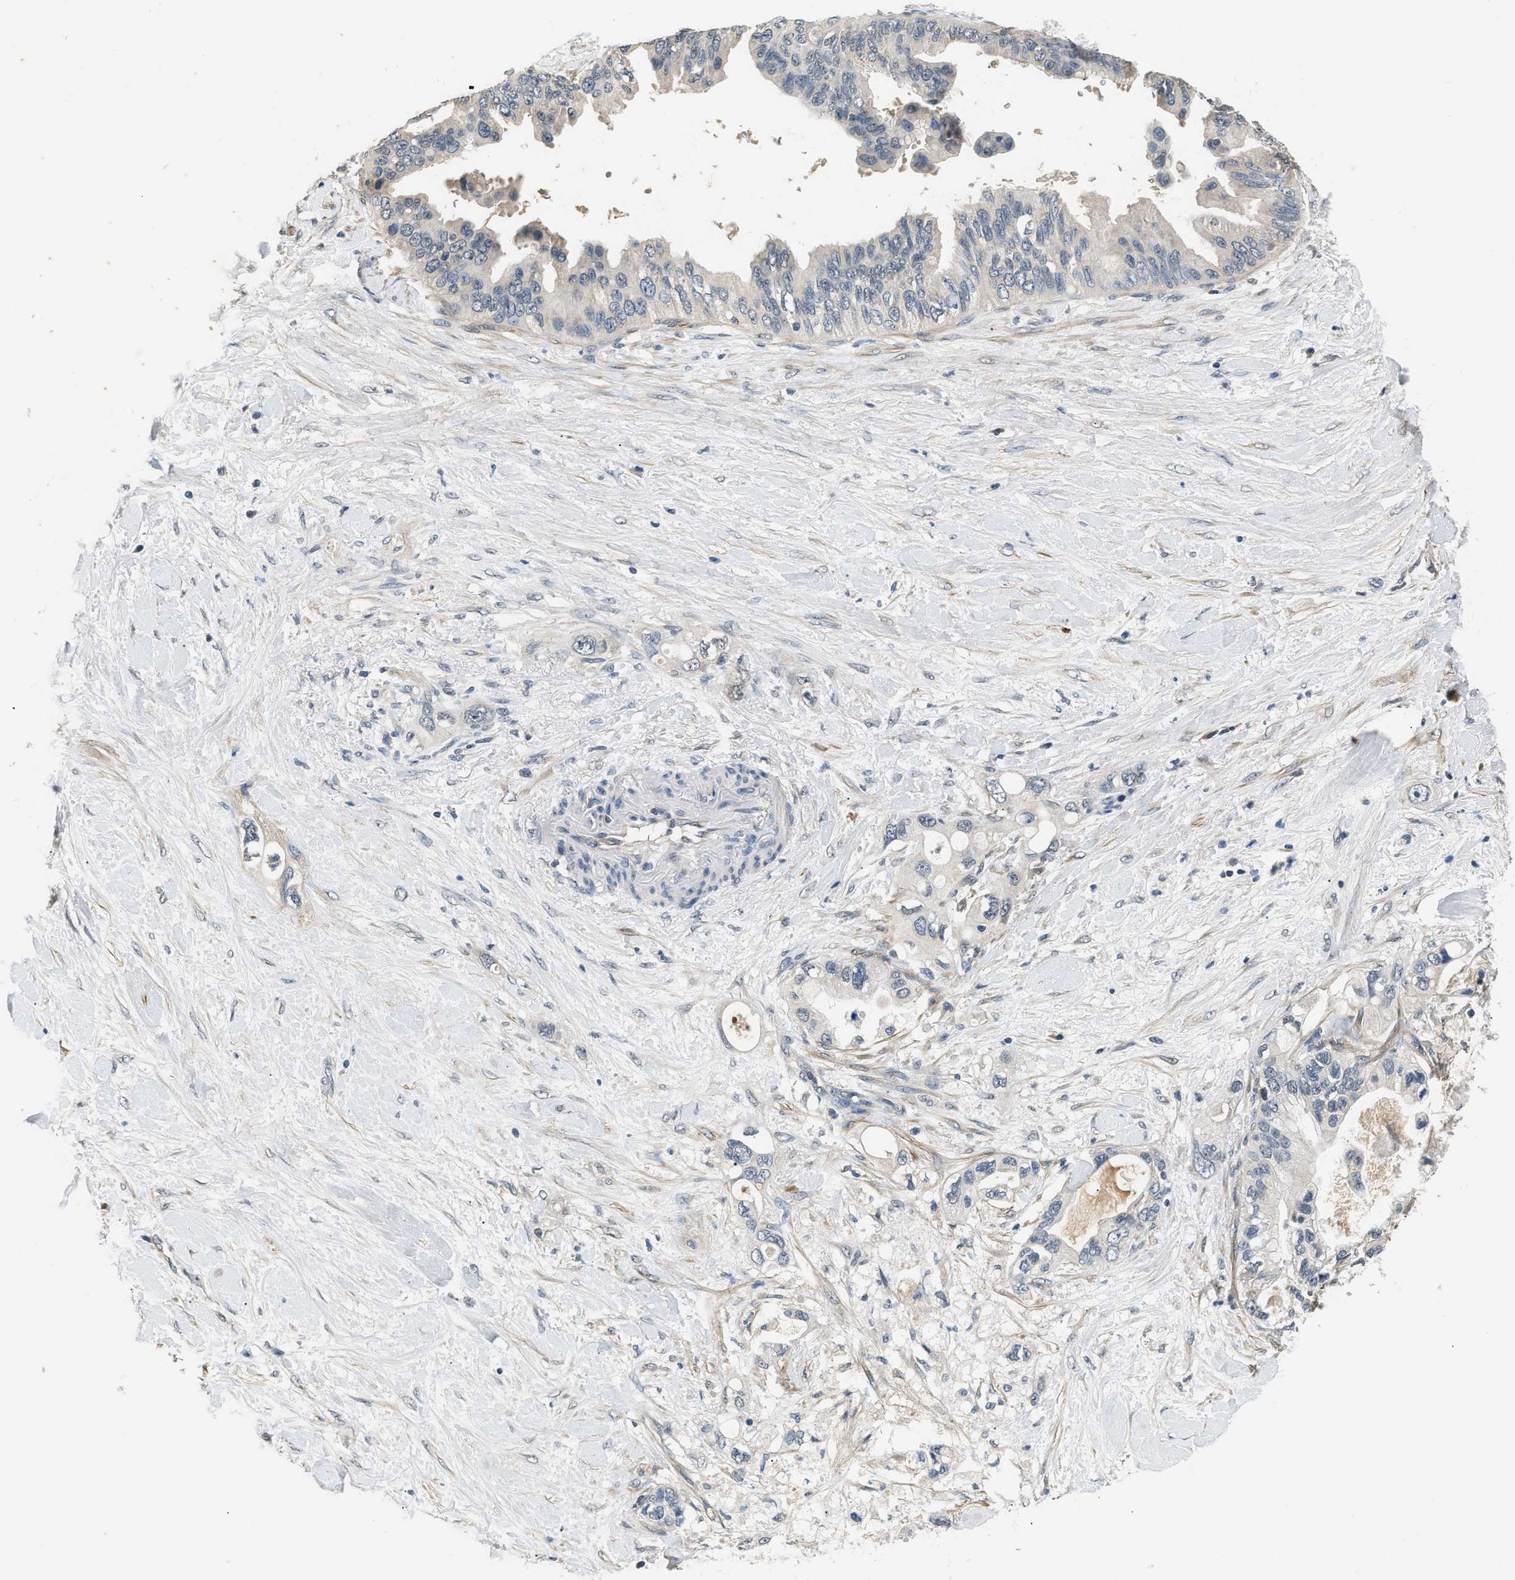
{"staining": {"intensity": "negative", "quantity": "none", "location": "none"}, "tissue": "pancreatic cancer", "cell_type": "Tumor cells", "image_type": "cancer", "snomed": [{"axis": "morphology", "description": "Adenocarcinoma, NOS"}, {"axis": "topography", "description": "Pancreas"}], "caption": "Immunohistochemical staining of human pancreatic adenocarcinoma demonstrates no significant staining in tumor cells. (Immunohistochemistry, brightfield microscopy, high magnification).", "gene": "INHA", "patient": {"sex": "female", "age": 56}}